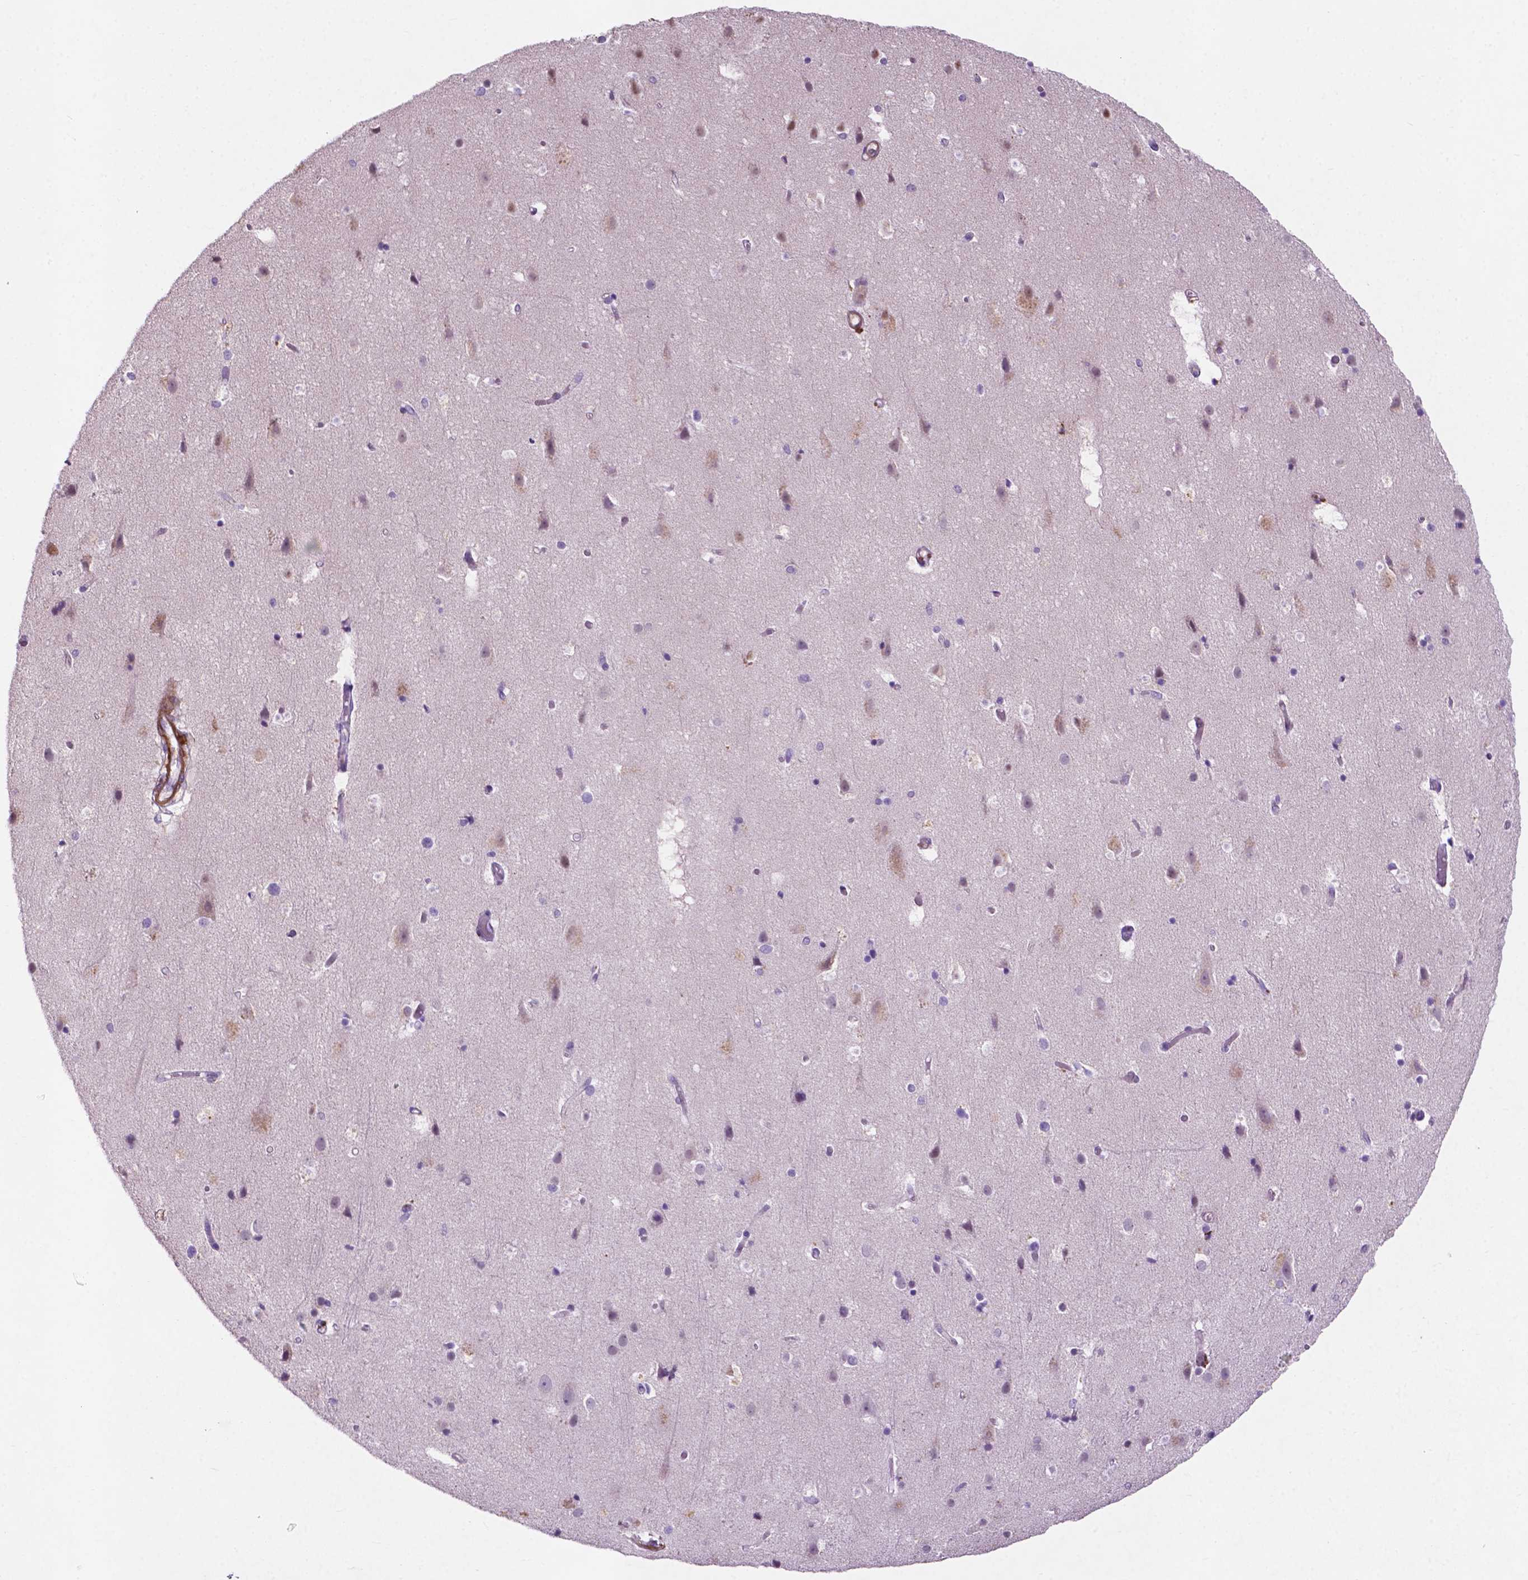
{"staining": {"intensity": "weak", "quantity": "<25%", "location": "cytoplasmic/membranous"}, "tissue": "cerebral cortex", "cell_type": "Endothelial cells", "image_type": "normal", "snomed": [{"axis": "morphology", "description": "Normal tissue, NOS"}, {"axis": "topography", "description": "Cerebral cortex"}], "caption": "This micrograph is of benign cerebral cortex stained with IHC to label a protein in brown with the nuclei are counter-stained blue. There is no staining in endothelial cells. Nuclei are stained in blue.", "gene": "ASPG", "patient": {"sex": "female", "age": 52}}